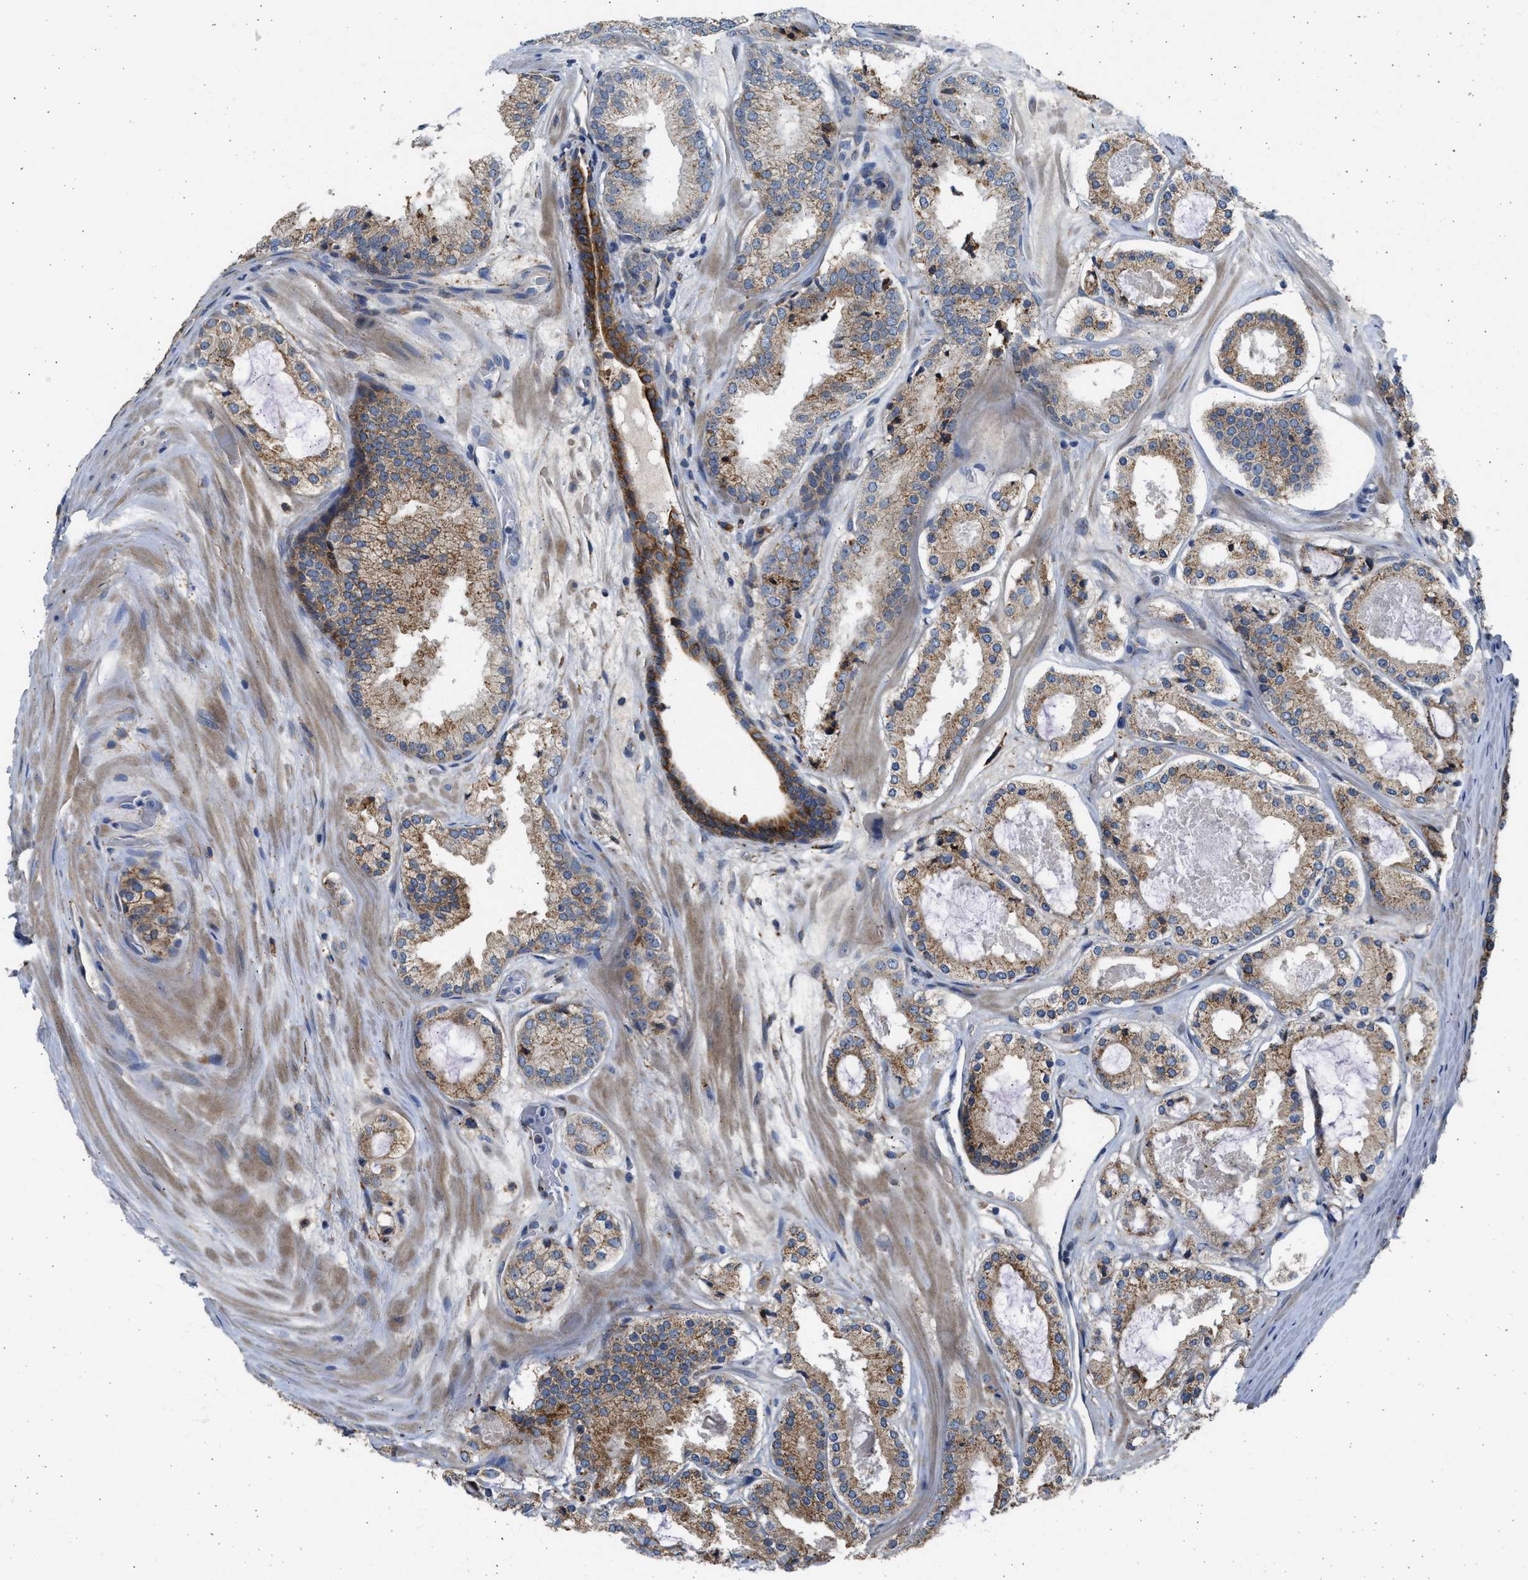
{"staining": {"intensity": "weak", "quantity": ">75%", "location": "cytoplasmic/membranous"}, "tissue": "prostate cancer", "cell_type": "Tumor cells", "image_type": "cancer", "snomed": [{"axis": "morphology", "description": "Adenocarcinoma, High grade"}, {"axis": "topography", "description": "Prostate"}], "caption": "Protein staining shows weak cytoplasmic/membranous expression in approximately >75% of tumor cells in prostate high-grade adenocarcinoma.", "gene": "PLD2", "patient": {"sex": "male", "age": 65}}